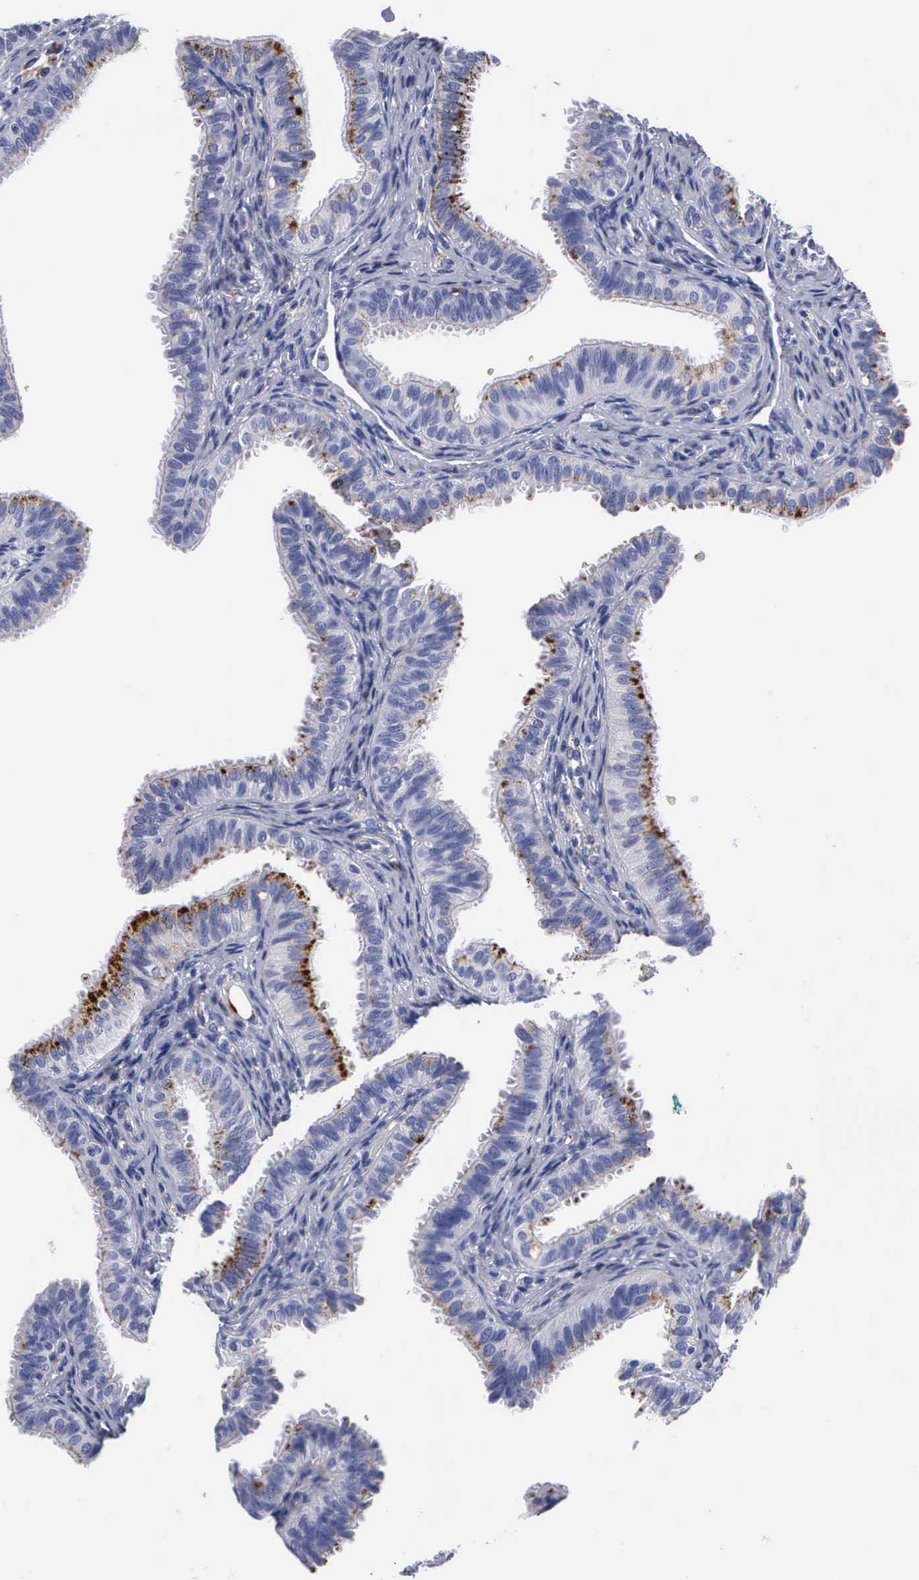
{"staining": {"intensity": "strong", "quantity": "25%-75%", "location": "cytoplasmic/membranous"}, "tissue": "fallopian tube", "cell_type": "Glandular cells", "image_type": "normal", "snomed": [{"axis": "morphology", "description": "Normal tissue, NOS"}, {"axis": "topography", "description": "Fallopian tube"}], "caption": "An image showing strong cytoplasmic/membranous staining in about 25%-75% of glandular cells in unremarkable fallopian tube, as visualized by brown immunohistochemical staining.", "gene": "CTSL", "patient": {"sex": "female", "age": 42}}